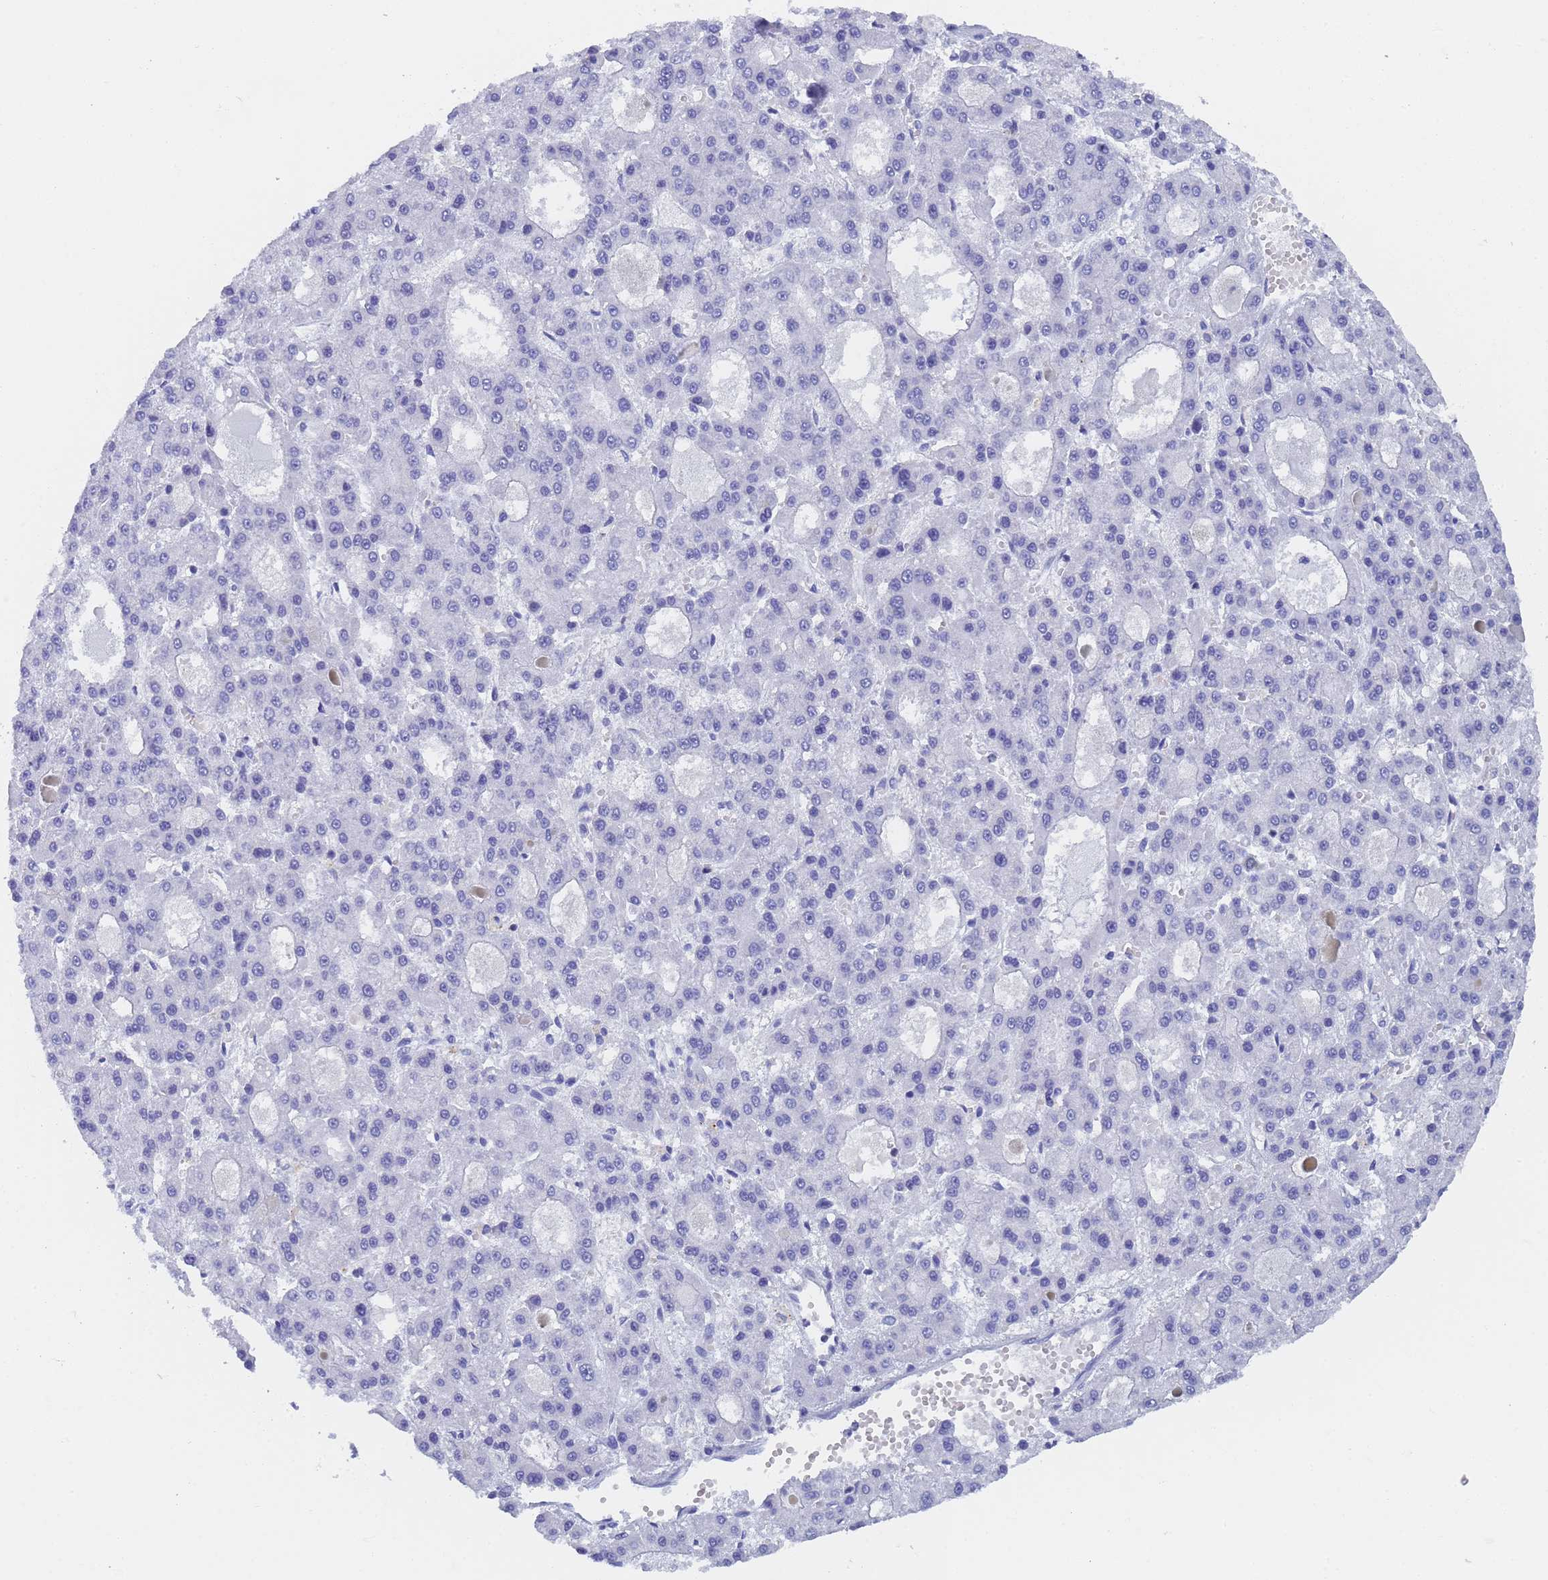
{"staining": {"intensity": "negative", "quantity": "none", "location": "none"}, "tissue": "liver cancer", "cell_type": "Tumor cells", "image_type": "cancer", "snomed": [{"axis": "morphology", "description": "Carcinoma, Hepatocellular, NOS"}, {"axis": "topography", "description": "Liver"}], "caption": "The histopathology image shows no staining of tumor cells in liver hepatocellular carcinoma.", "gene": "STATH", "patient": {"sex": "male", "age": 70}}